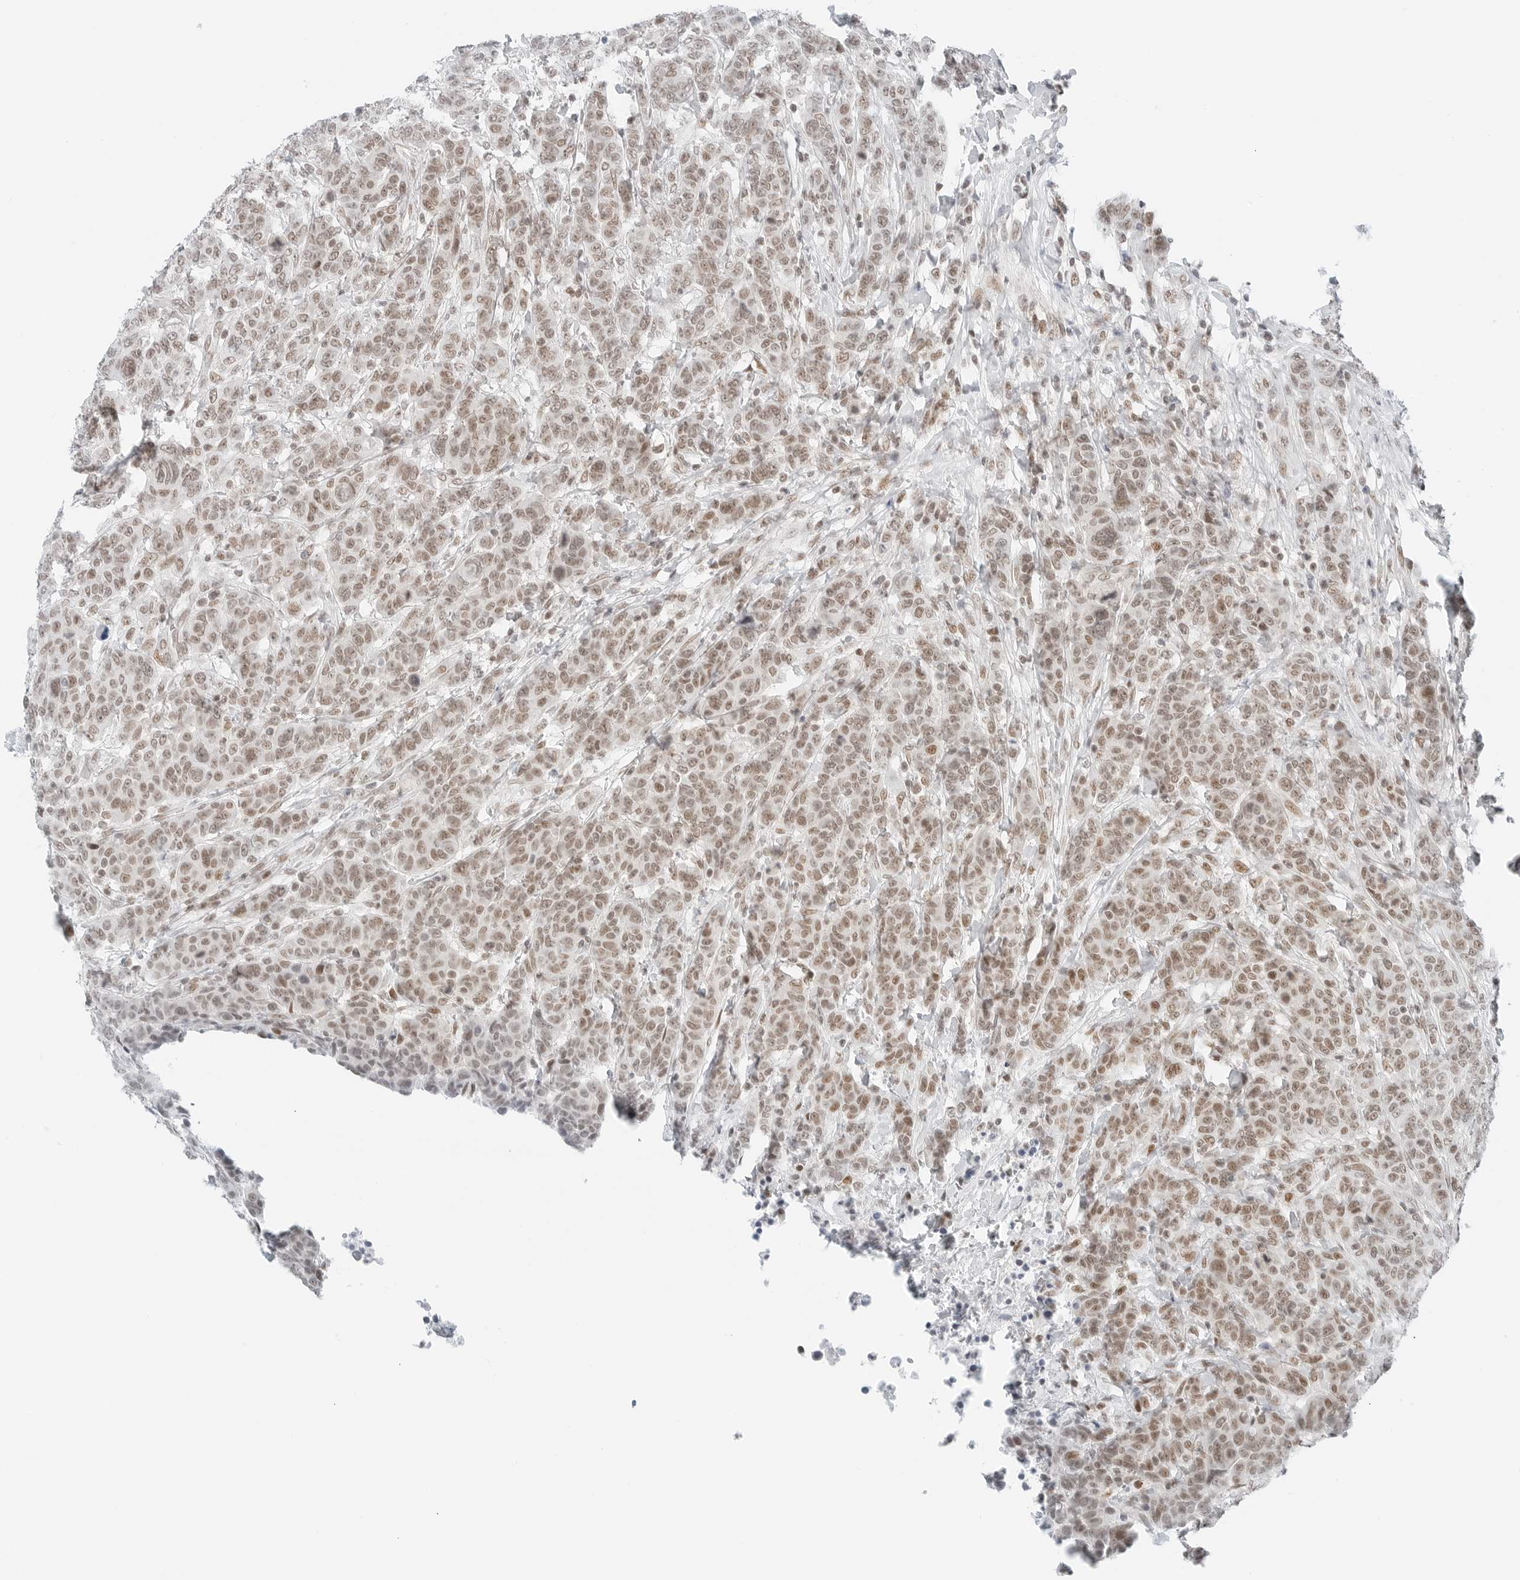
{"staining": {"intensity": "moderate", "quantity": ">75%", "location": "nuclear"}, "tissue": "breast cancer", "cell_type": "Tumor cells", "image_type": "cancer", "snomed": [{"axis": "morphology", "description": "Duct carcinoma"}, {"axis": "topography", "description": "Breast"}], "caption": "Protein staining by immunohistochemistry displays moderate nuclear expression in approximately >75% of tumor cells in intraductal carcinoma (breast).", "gene": "CRTC2", "patient": {"sex": "female", "age": 37}}